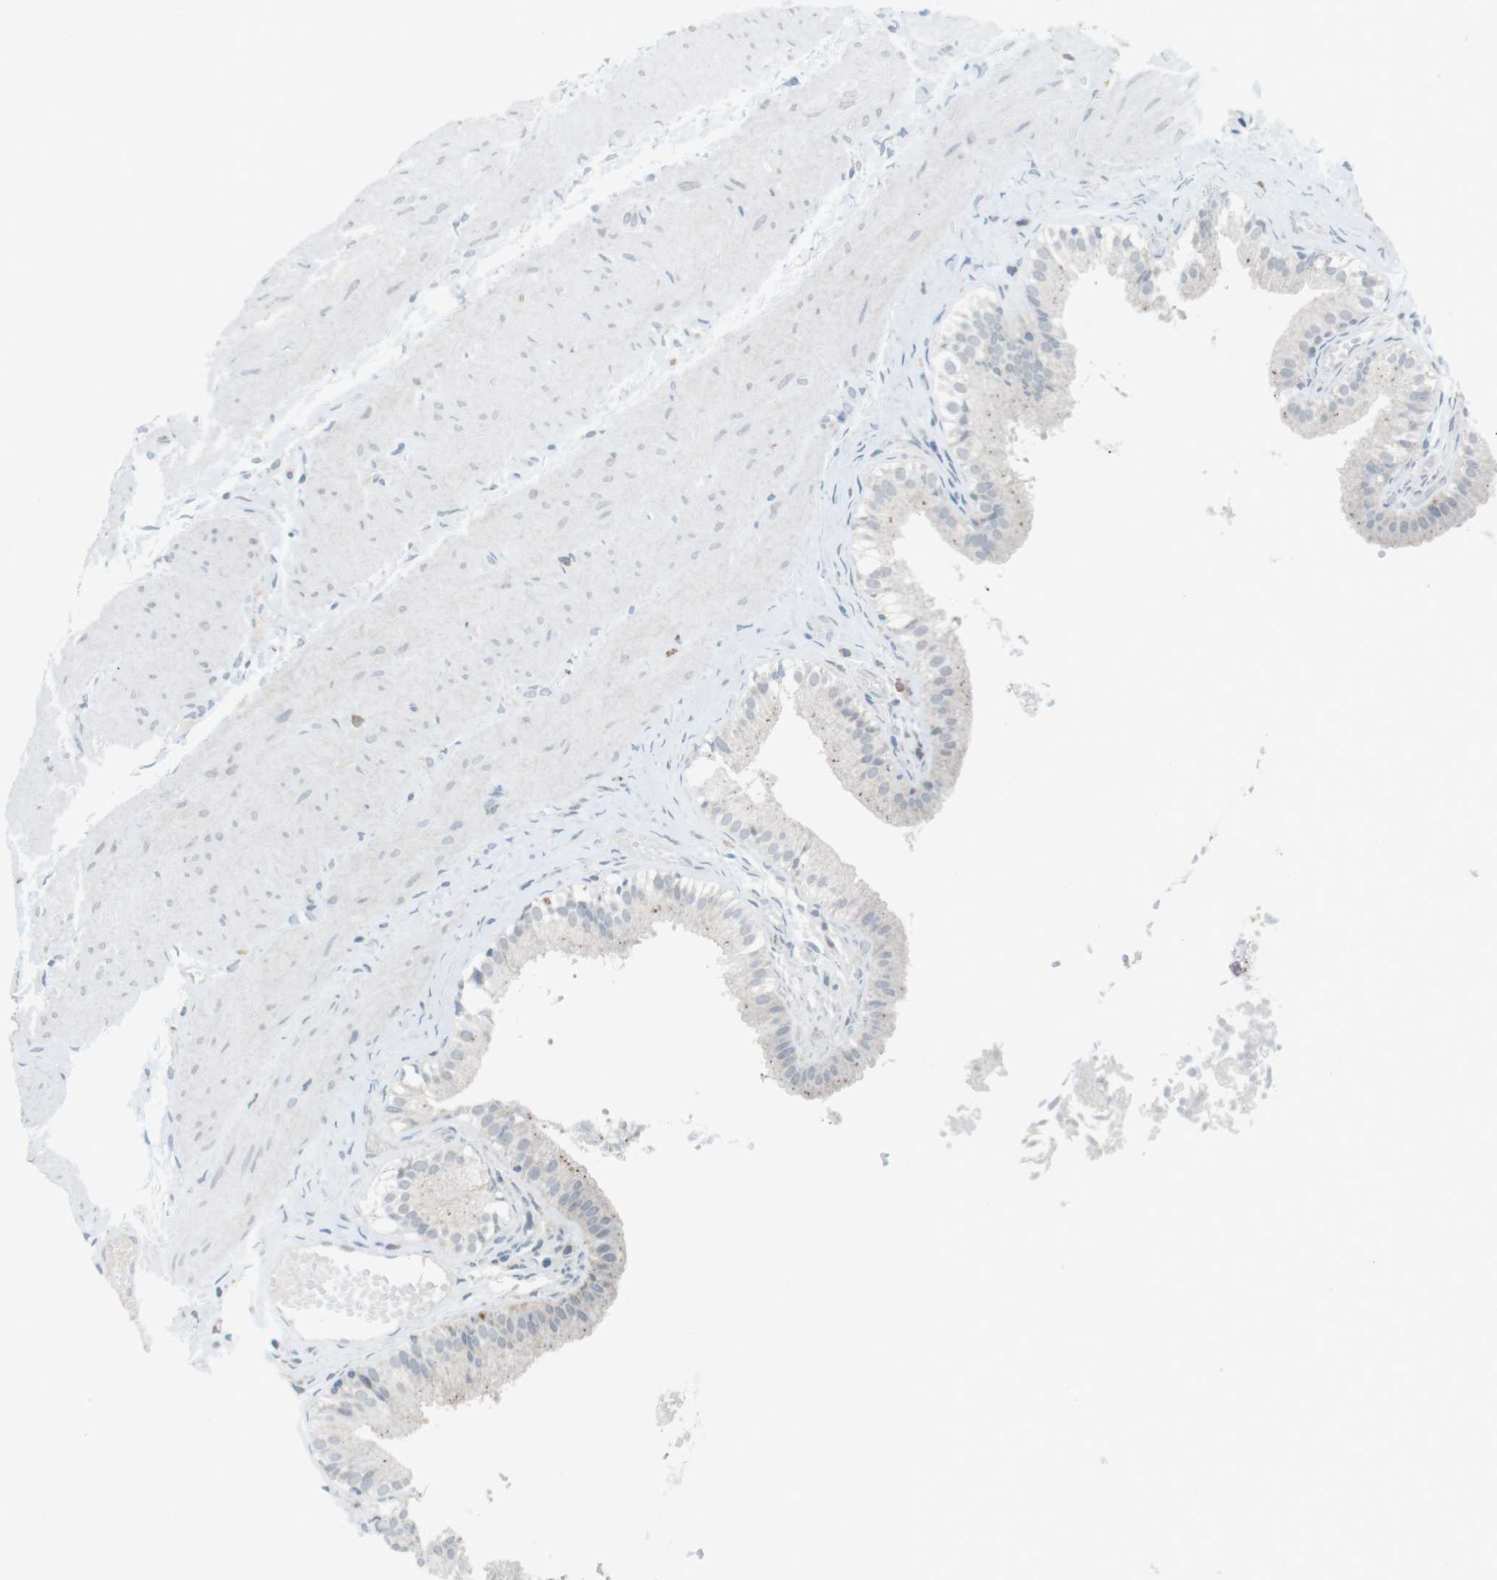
{"staining": {"intensity": "moderate", "quantity": "25%-75%", "location": "cytoplasmic/membranous"}, "tissue": "gallbladder", "cell_type": "Glandular cells", "image_type": "normal", "snomed": [{"axis": "morphology", "description": "Normal tissue, NOS"}, {"axis": "topography", "description": "Gallbladder"}], "caption": "Approximately 25%-75% of glandular cells in unremarkable human gallbladder display moderate cytoplasmic/membranous protein staining as visualized by brown immunohistochemical staining.", "gene": "FCRLA", "patient": {"sex": "female", "age": 26}}